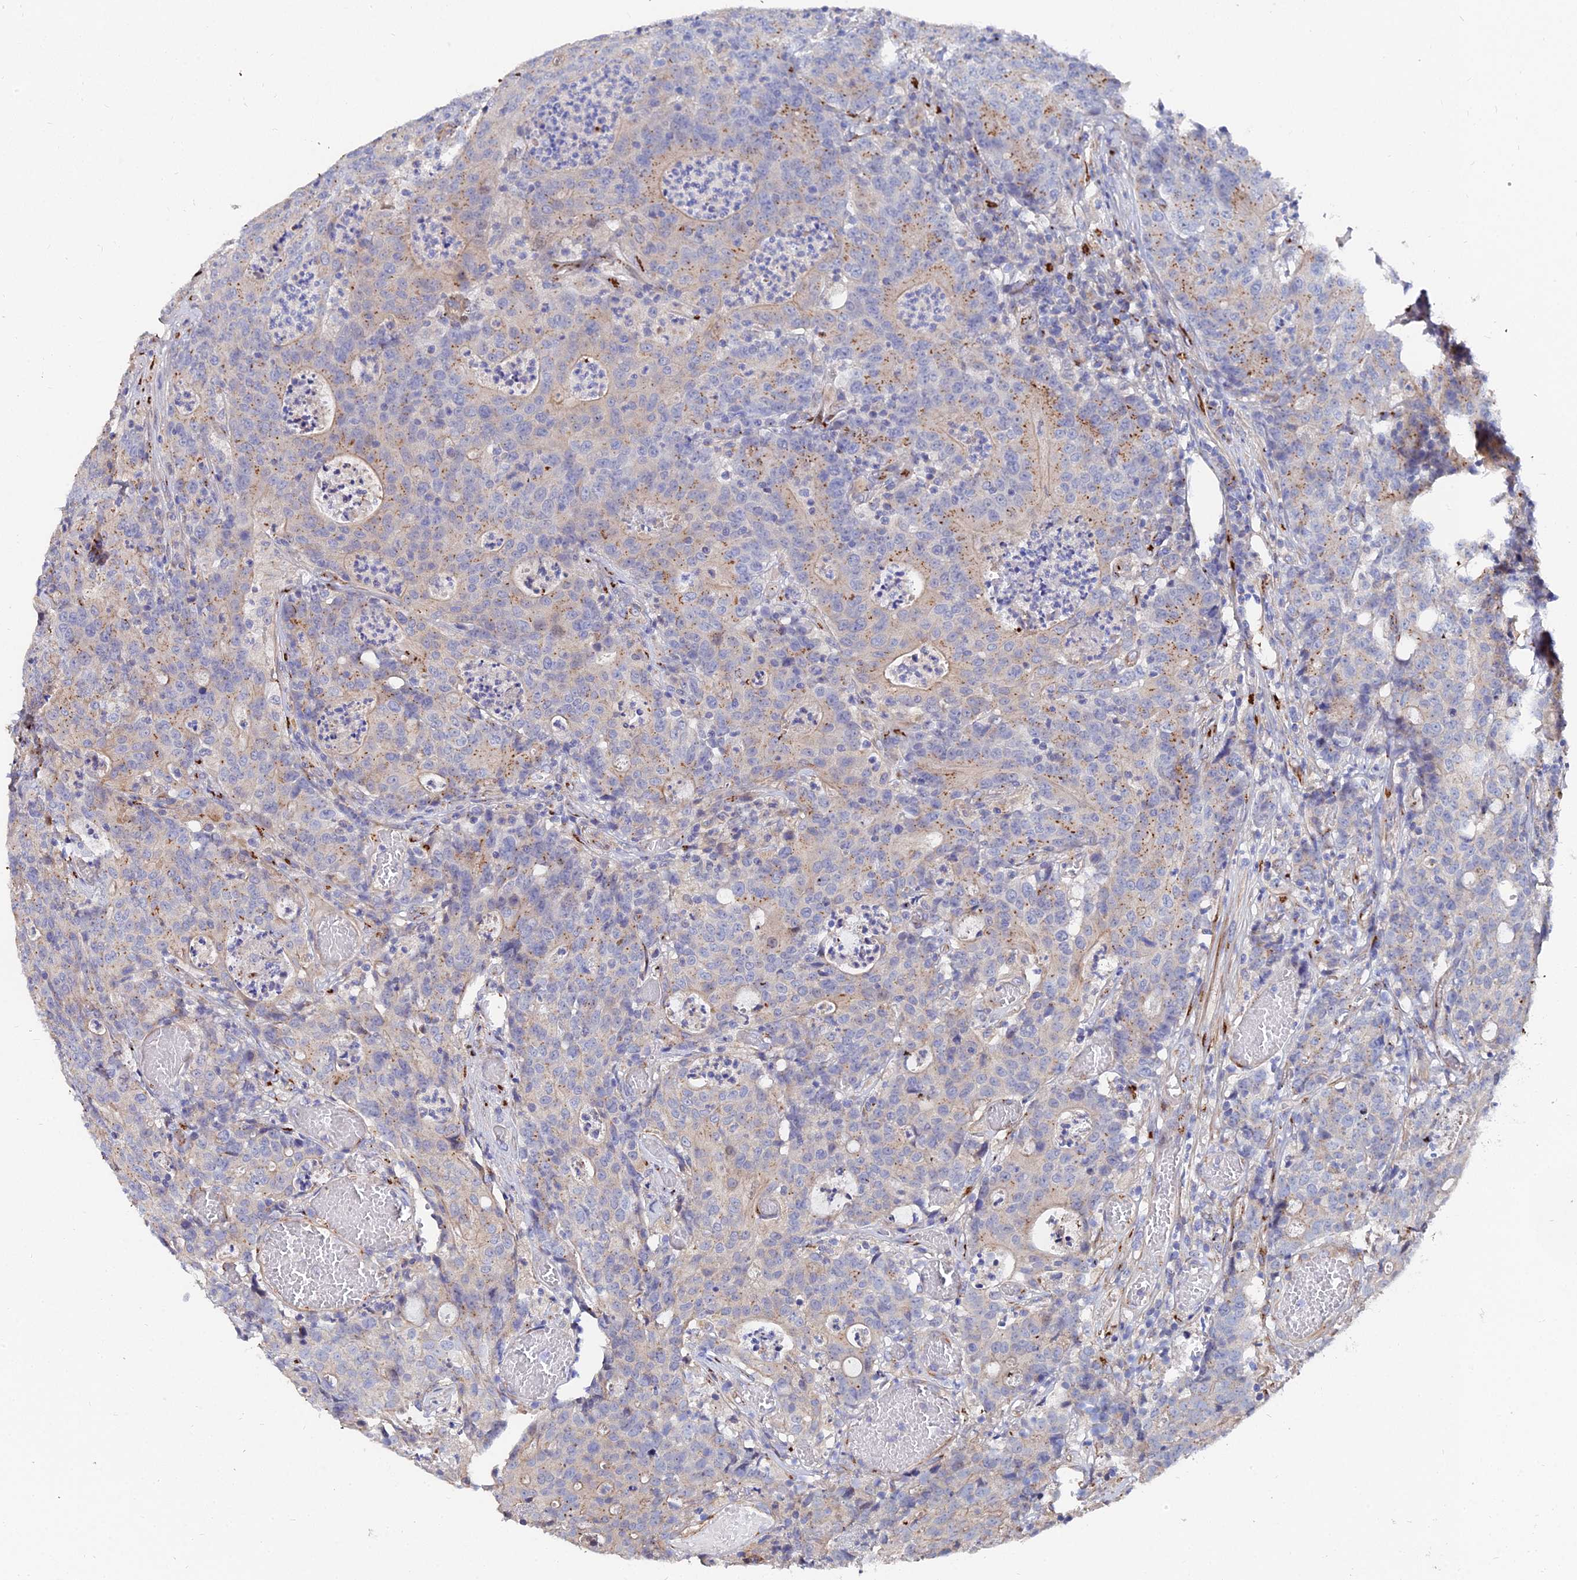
{"staining": {"intensity": "moderate", "quantity": "25%-75%", "location": "cytoplasmic/membranous"}, "tissue": "colorectal cancer", "cell_type": "Tumor cells", "image_type": "cancer", "snomed": [{"axis": "morphology", "description": "Adenocarcinoma, NOS"}, {"axis": "topography", "description": "Colon"}], "caption": "Protein staining exhibits moderate cytoplasmic/membranous expression in approximately 25%-75% of tumor cells in colorectal cancer (adenocarcinoma). (DAB IHC, brown staining for protein, blue staining for nuclei).", "gene": "BORCS8", "patient": {"sex": "male", "age": 83}}